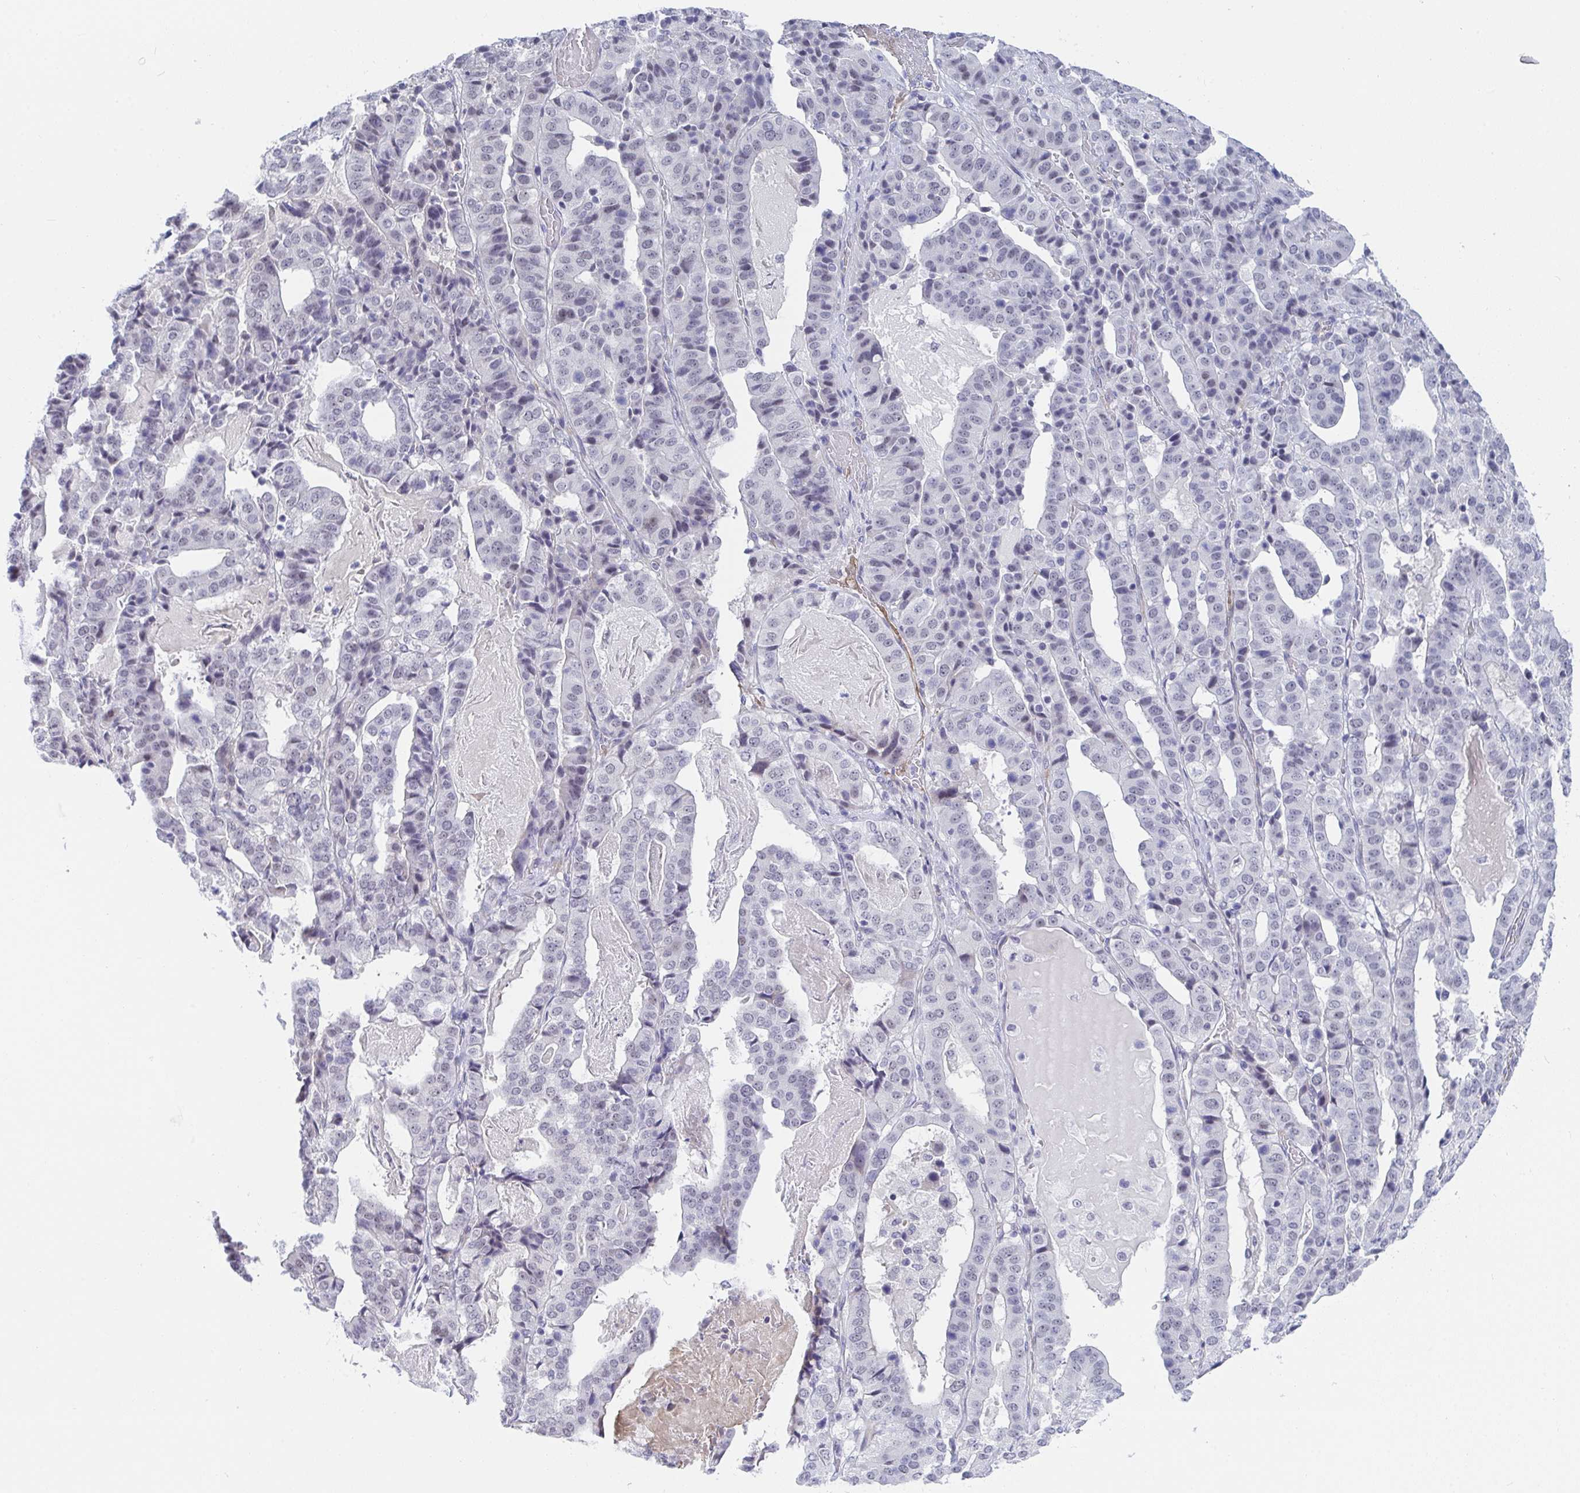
{"staining": {"intensity": "weak", "quantity": "<25%", "location": "nuclear"}, "tissue": "stomach cancer", "cell_type": "Tumor cells", "image_type": "cancer", "snomed": [{"axis": "morphology", "description": "Adenocarcinoma, NOS"}, {"axis": "topography", "description": "Stomach"}], "caption": "Immunohistochemistry image of neoplastic tissue: human stomach cancer (adenocarcinoma) stained with DAB shows no significant protein expression in tumor cells. Brightfield microscopy of IHC stained with DAB (3,3'-diaminobenzidine) (brown) and hematoxylin (blue), captured at high magnification.", "gene": "DAOA", "patient": {"sex": "male", "age": 48}}